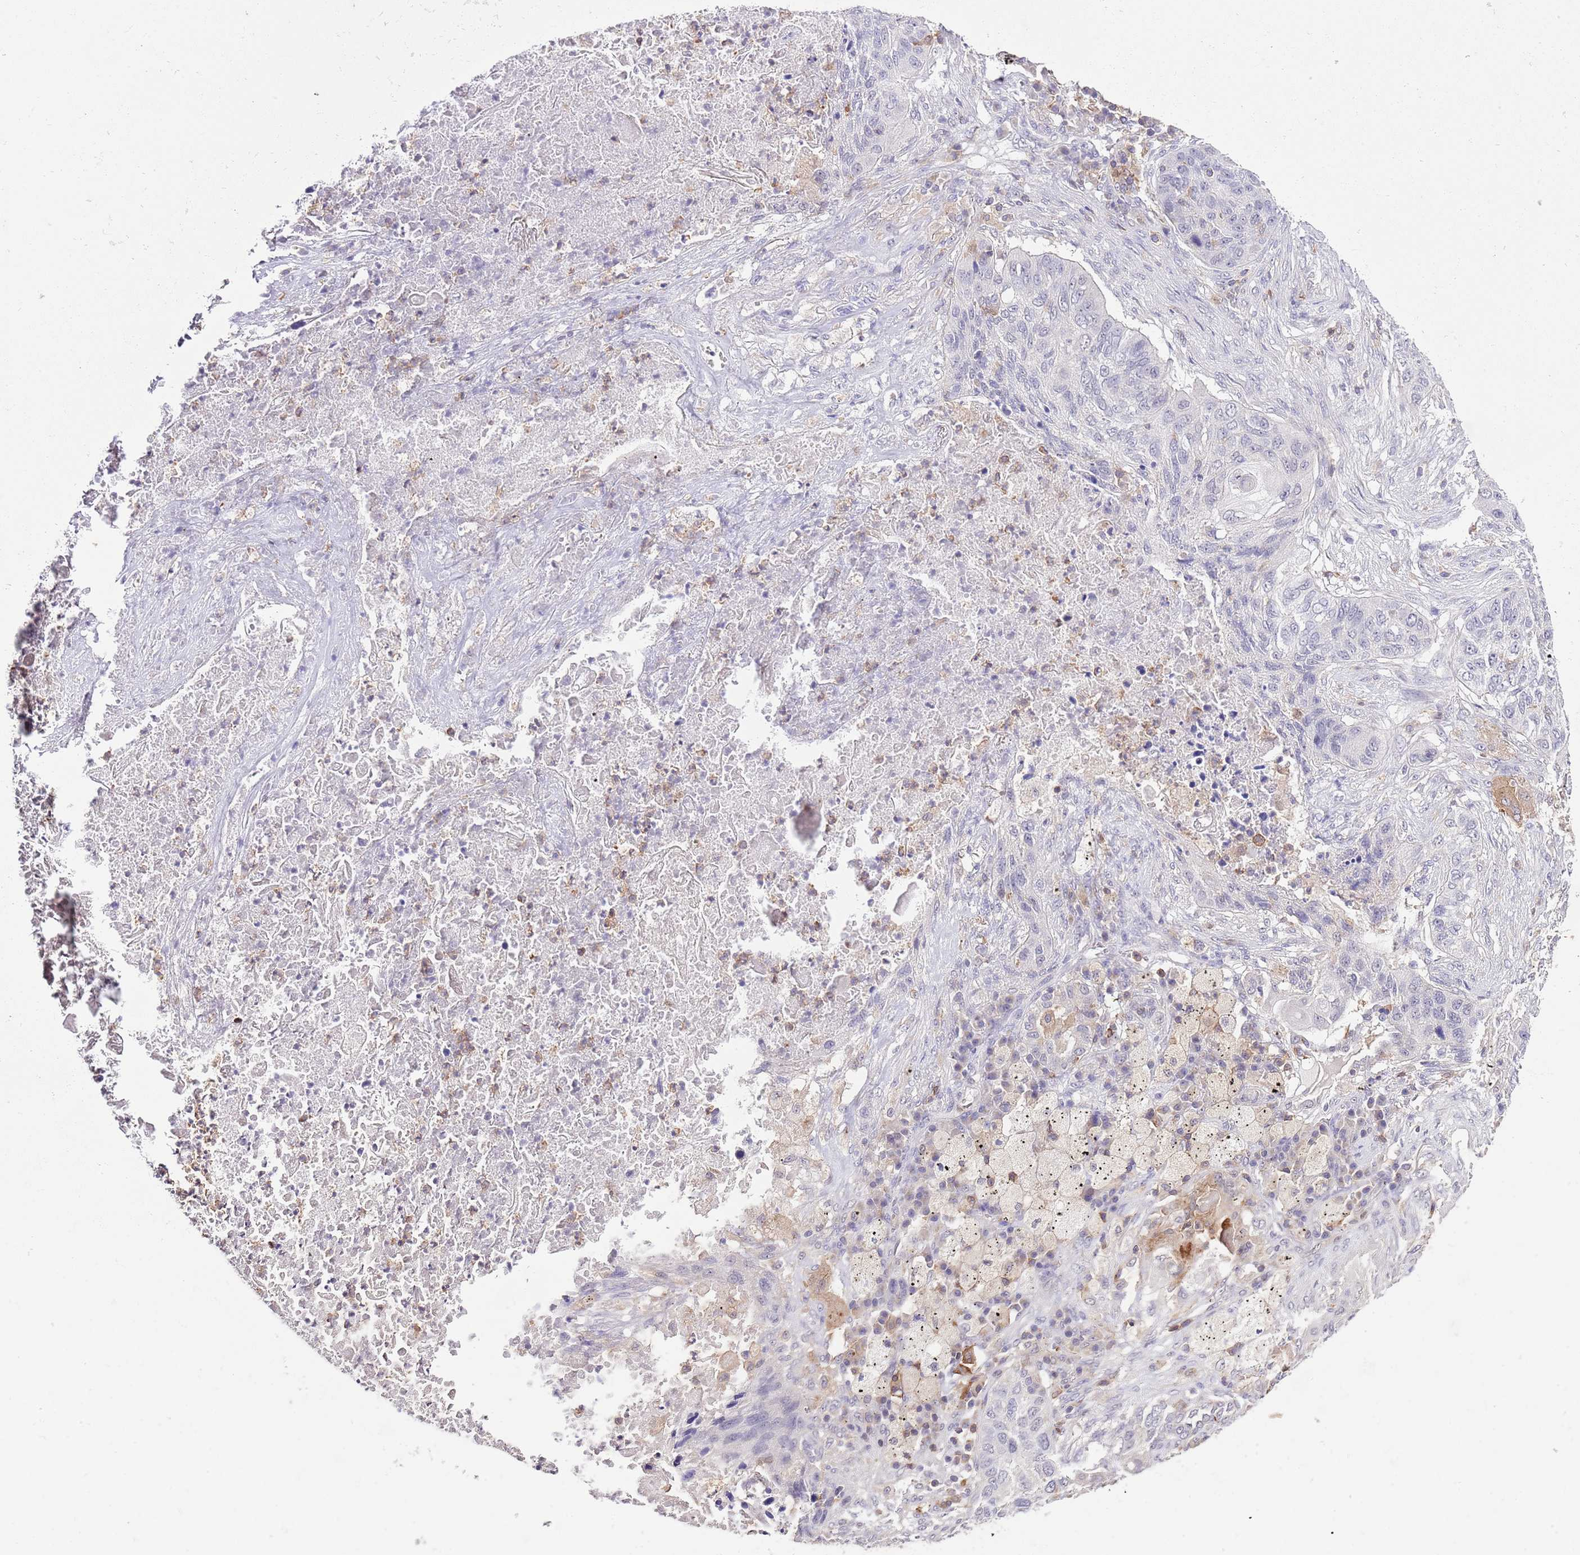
{"staining": {"intensity": "negative", "quantity": "none", "location": "none"}, "tissue": "lung cancer", "cell_type": "Tumor cells", "image_type": "cancer", "snomed": [{"axis": "morphology", "description": "Squamous cell carcinoma, NOS"}, {"axis": "topography", "description": "Lung"}], "caption": "Tumor cells show no significant protein staining in squamous cell carcinoma (lung). (DAB IHC visualized using brightfield microscopy, high magnification).", "gene": "EFHD1", "patient": {"sex": "female", "age": 63}}